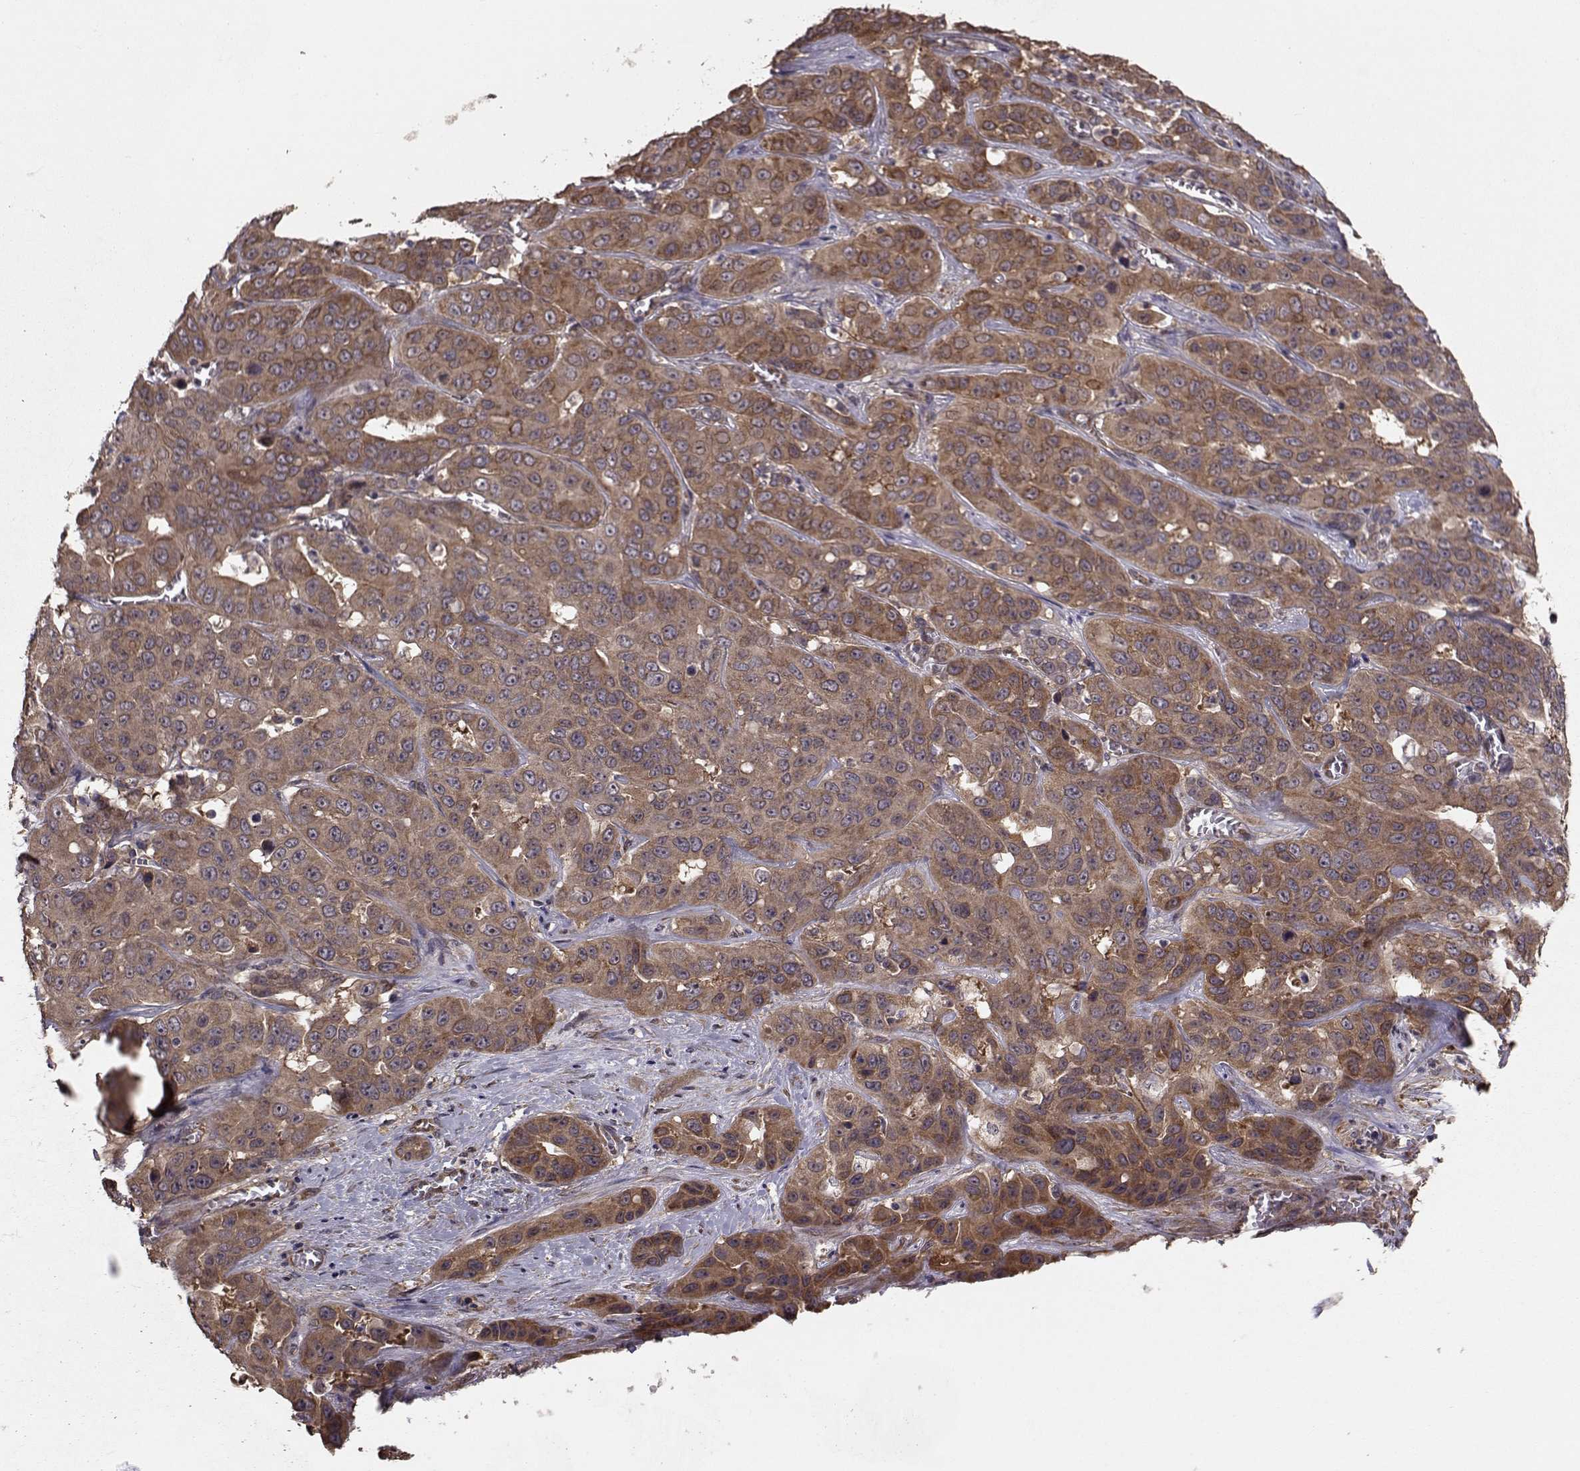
{"staining": {"intensity": "moderate", "quantity": ">75%", "location": "cytoplasmic/membranous"}, "tissue": "liver cancer", "cell_type": "Tumor cells", "image_type": "cancer", "snomed": [{"axis": "morphology", "description": "Cholangiocarcinoma"}, {"axis": "topography", "description": "Liver"}], "caption": "A photomicrograph of human liver cancer (cholangiocarcinoma) stained for a protein reveals moderate cytoplasmic/membranous brown staining in tumor cells.", "gene": "TRIP10", "patient": {"sex": "female", "age": 52}}